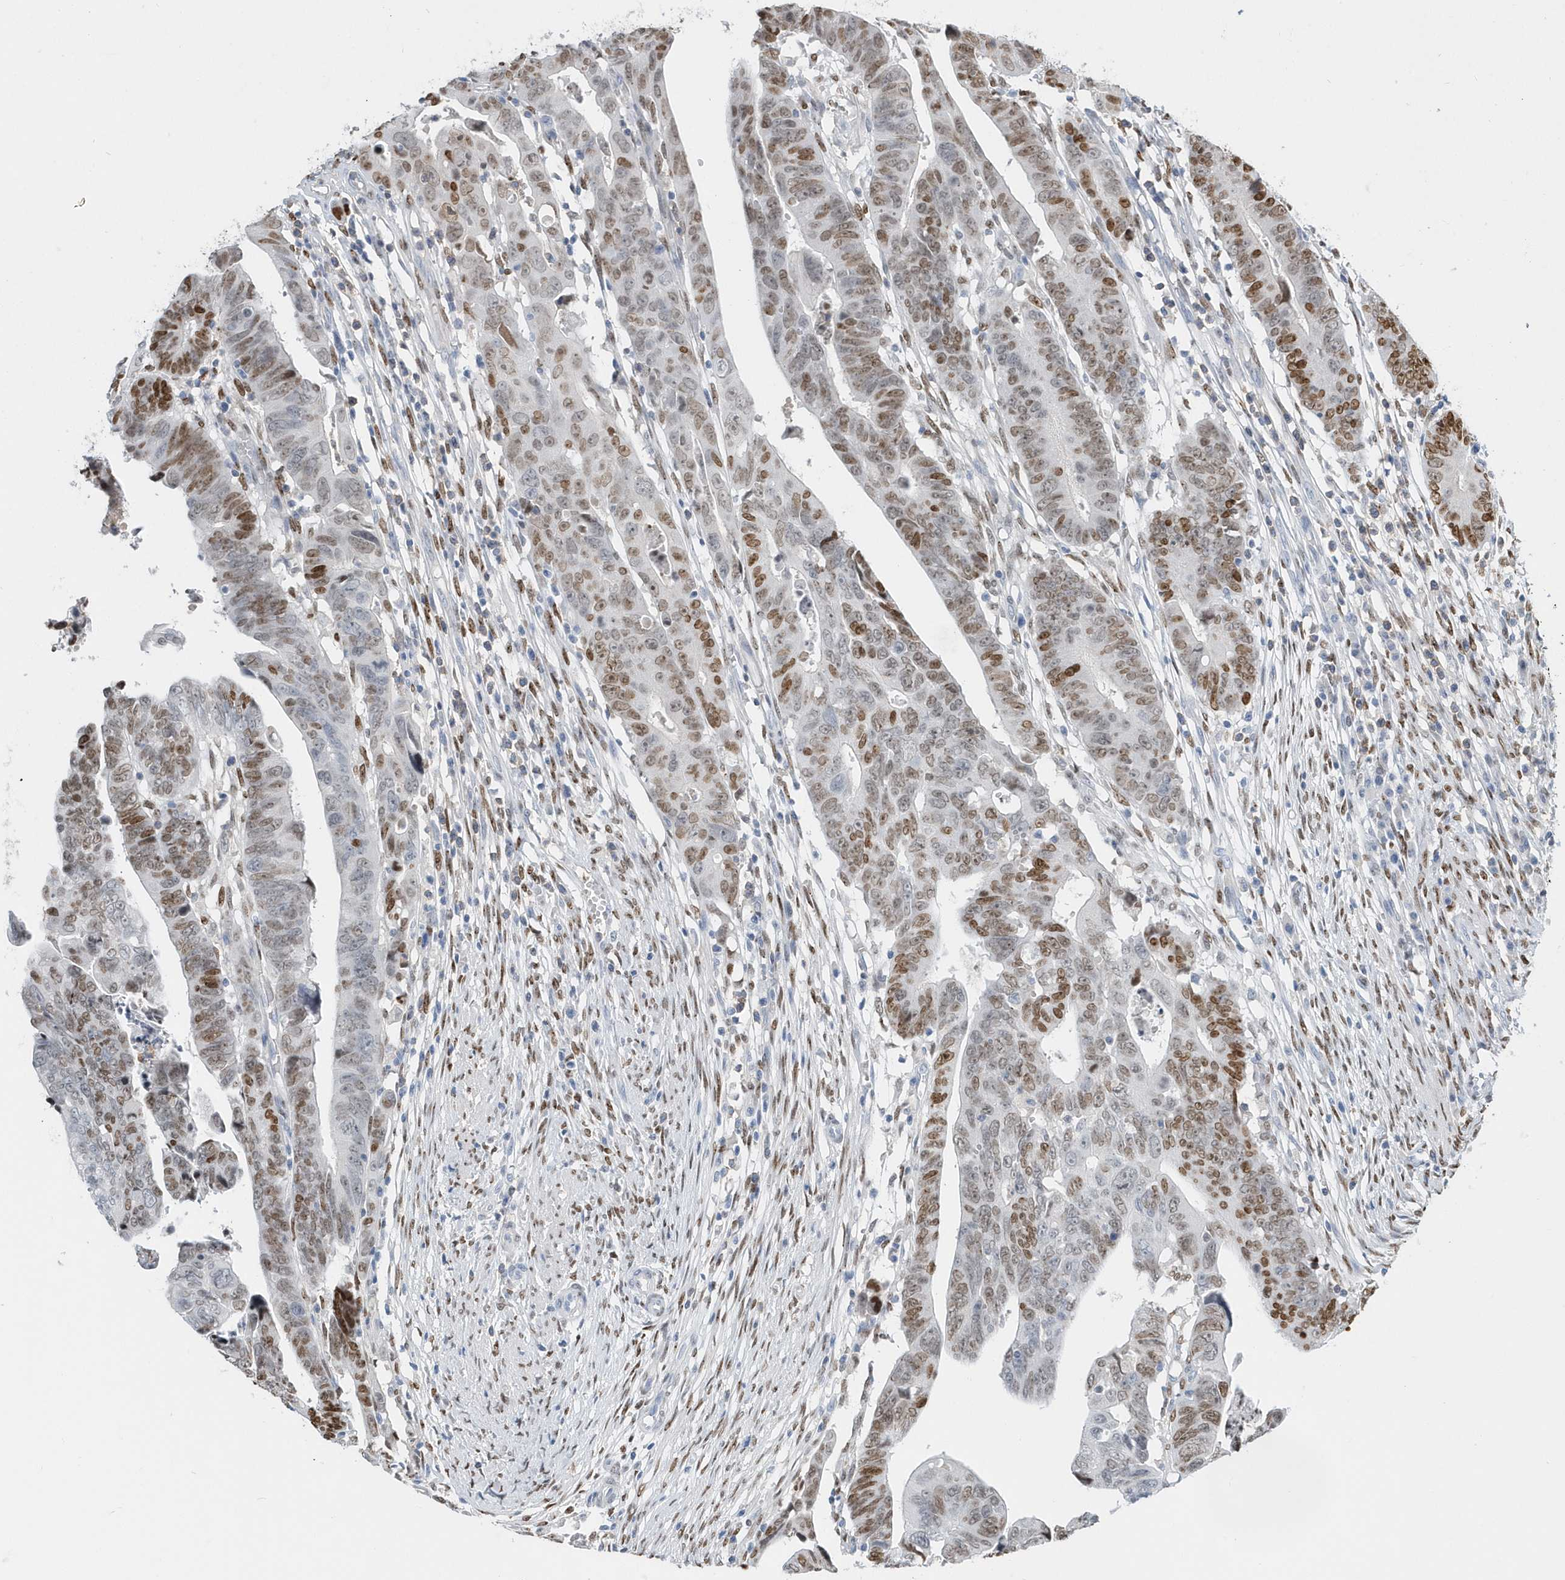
{"staining": {"intensity": "moderate", "quantity": "25%-75%", "location": "nuclear"}, "tissue": "colorectal cancer", "cell_type": "Tumor cells", "image_type": "cancer", "snomed": [{"axis": "morphology", "description": "Adenocarcinoma, NOS"}, {"axis": "topography", "description": "Rectum"}], "caption": "Moderate nuclear positivity for a protein is identified in about 25%-75% of tumor cells of colorectal cancer (adenocarcinoma) using IHC.", "gene": "MACROH2A2", "patient": {"sex": "female", "age": 65}}